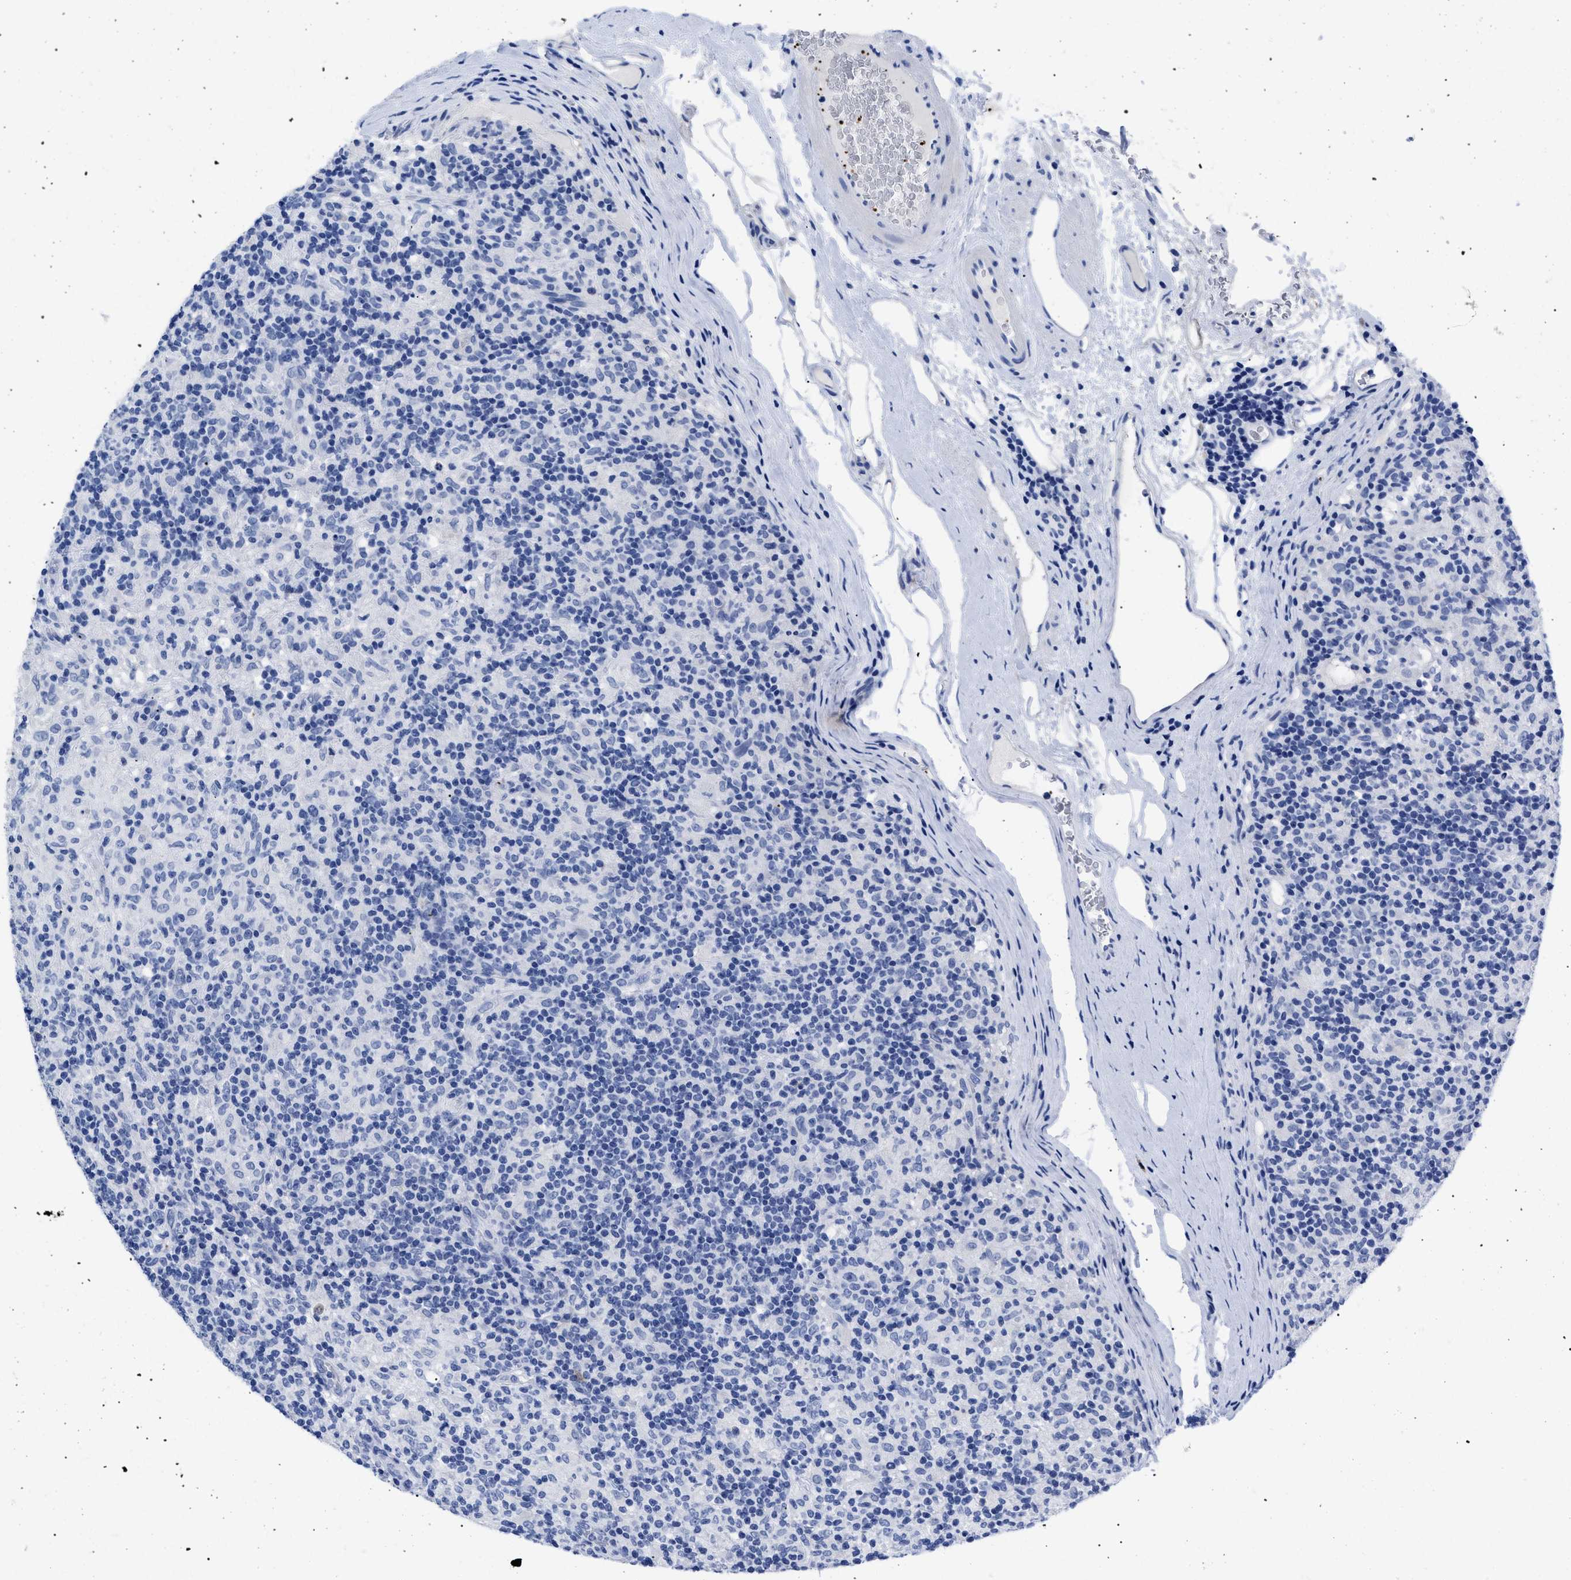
{"staining": {"intensity": "negative", "quantity": "none", "location": "none"}, "tissue": "lymphoma", "cell_type": "Tumor cells", "image_type": "cancer", "snomed": [{"axis": "morphology", "description": "Hodgkin's disease, NOS"}, {"axis": "topography", "description": "Lymph node"}], "caption": "Immunohistochemistry photomicrograph of human lymphoma stained for a protein (brown), which displays no expression in tumor cells.", "gene": "TREML1", "patient": {"sex": "male", "age": 70}}